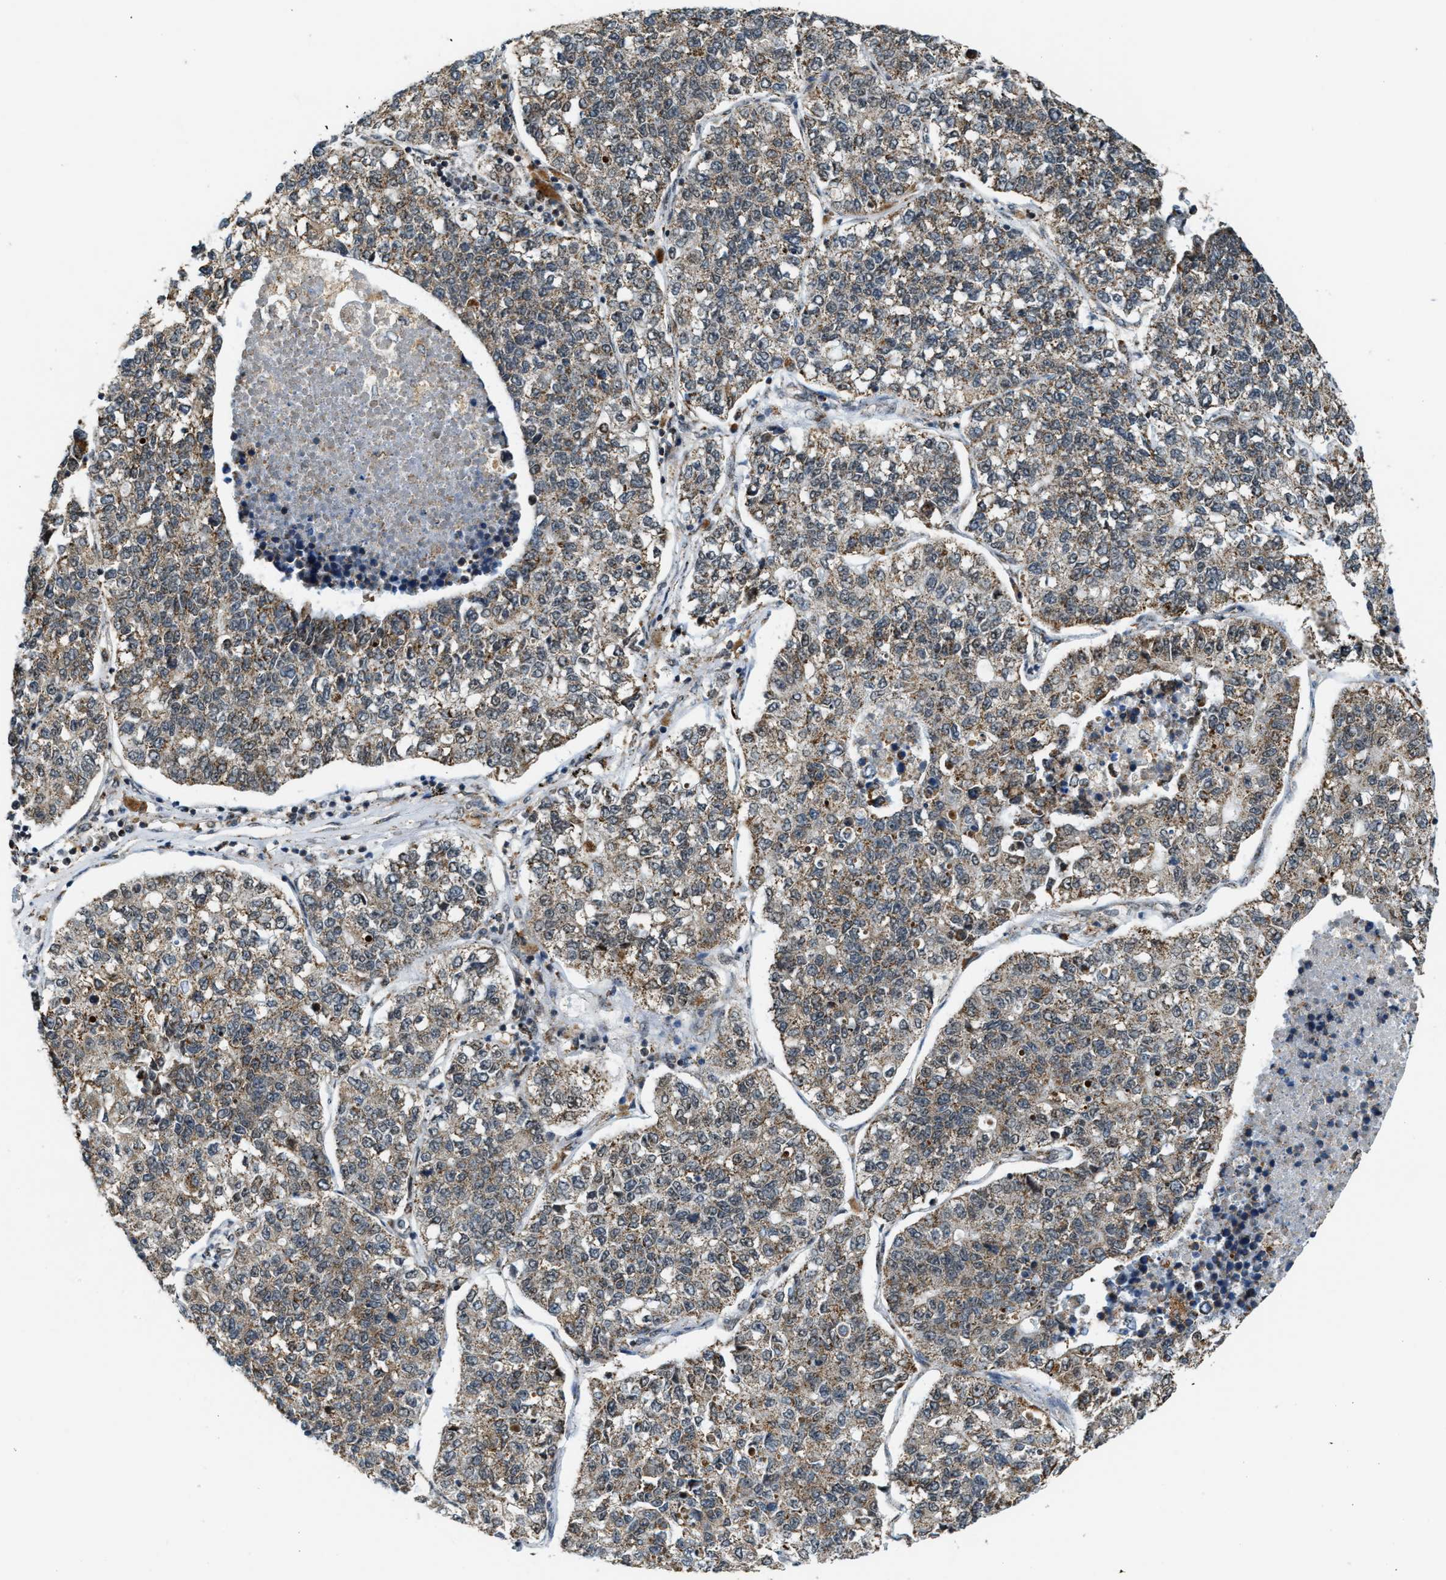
{"staining": {"intensity": "moderate", "quantity": ">75%", "location": "cytoplasmic/membranous"}, "tissue": "lung cancer", "cell_type": "Tumor cells", "image_type": "cancer", "snomed": [{"axis": "morphology", "description": "Adenocarcinoma, NOS"}, {"axis": "topography", "description": "Lung"}], "caption": "Protein expression analysis of human lung adenocarcinoma reveals moderate cytoplasmic/membranous expression in approximately >75% of tumor cells.", "gene": "HIBADH", "patient": {"sex": "male", "age": 49}}